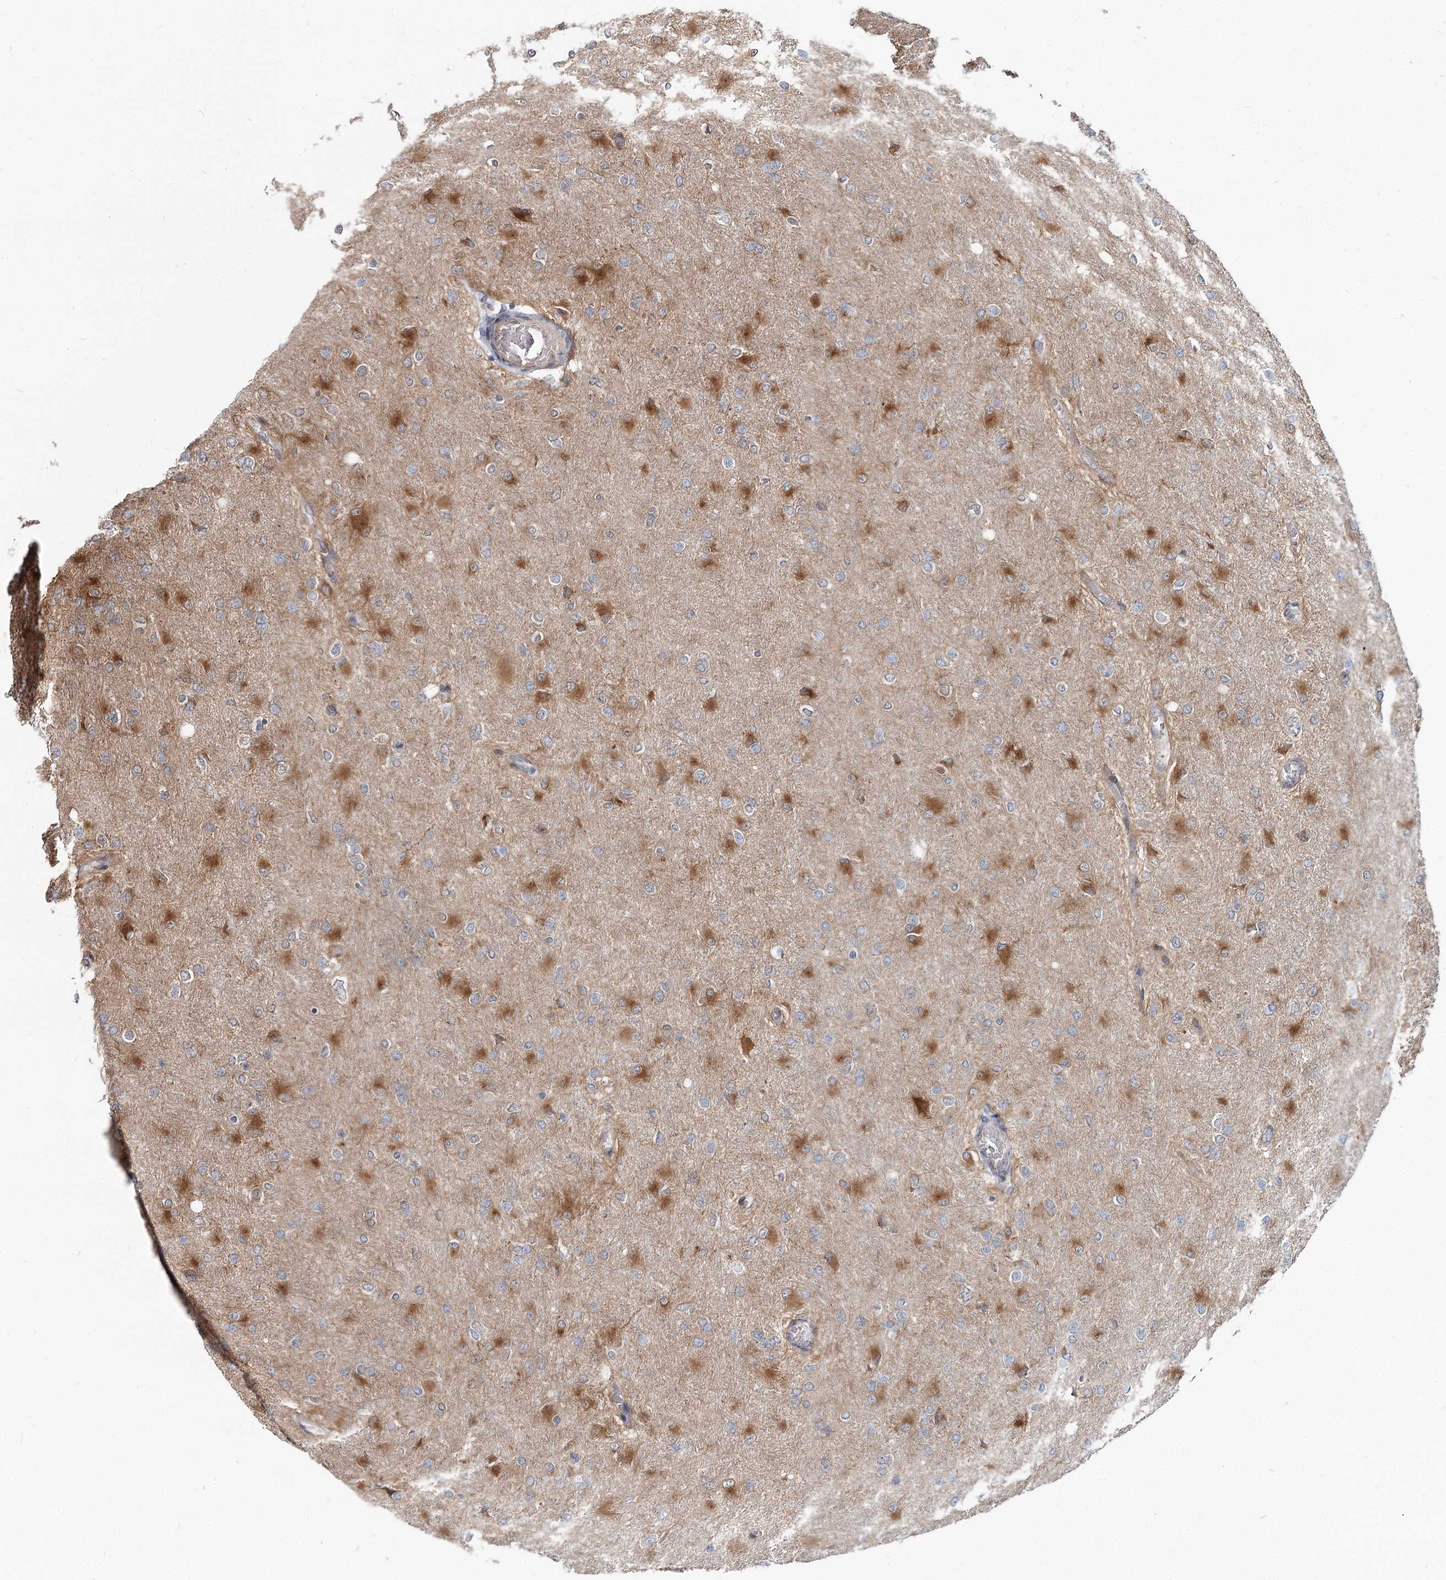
{"staining": {"intensity": "moderate", "quantity": "<25%", "location": "cytoplasmic/membranous"}, "tissue": "glioma", "cell_type": "Tumor cells", "image_type": "cancer", "snomed": [{"axis": "morphology", "description": "Glioma, malignant, High grade"}, {"axis": "topography", "description": "Cerebral cortex"}], "caption": "Protein expression analysis of glioma exhibits moderate cytoplasmic/membranous expression in about <25% of tumor cells. (Brightfield microscopy of DAB IHC at high magnification).", "gene": "SPART", "patient": {"sex": "female", "age": 36}}